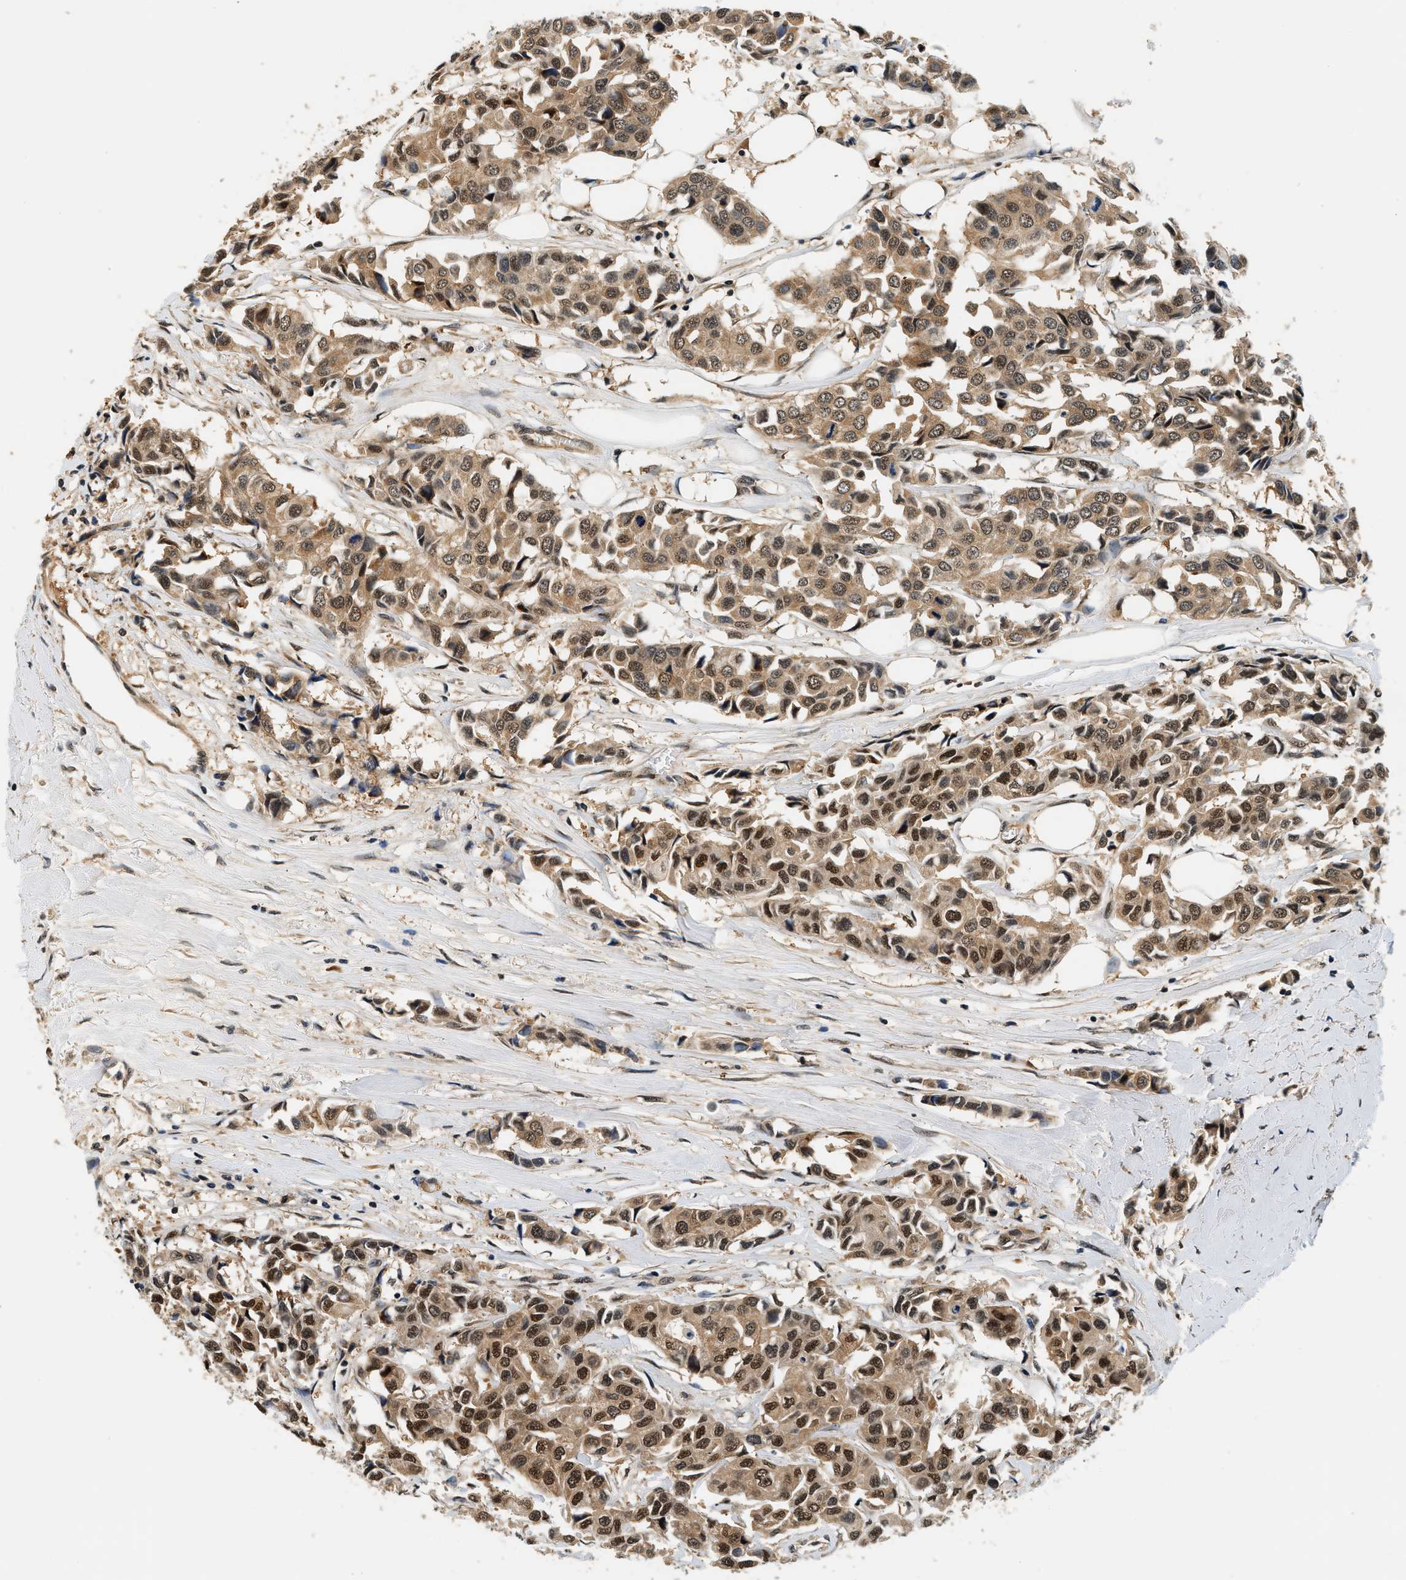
{"staining": {"intensity": "strong", "quantity": ">75%", "location": "cytoplasmic/membranous,nuclear"}, "tissue": "breast cancer", "cell_type": "Tumor cells", "image_type": "cancer", "snomed": [{"axis": "morphology", "description": "Duct carcinoma"}, {"axis": "topography", "description": "Breast"}], "caption": "Immunohistochemistry (IHC) of human breast infiltrating ductal carcinoma displays high levels of strong cytoplasmic/membranous and nuclear expression in approximately >75% of tumor cells.", "gene": "PSMD3", "patient": {"sex": "female", "age": 80}}